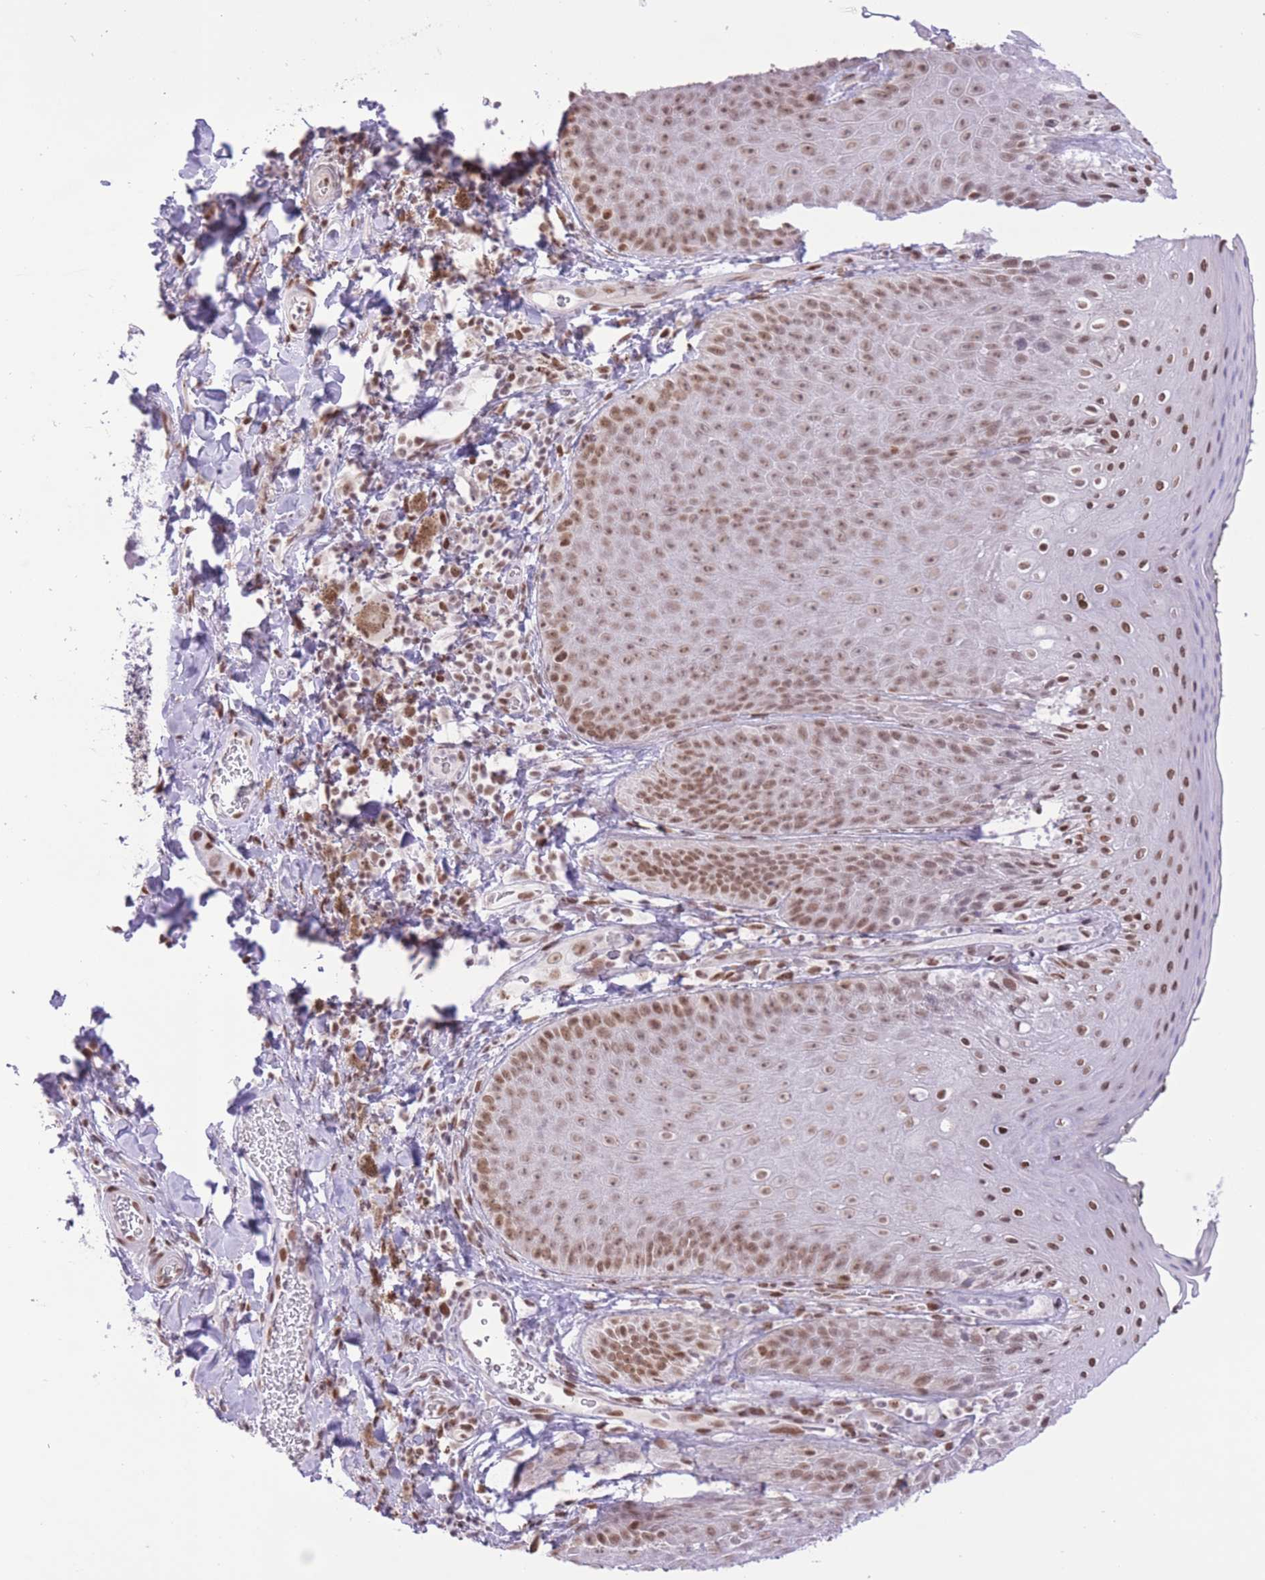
{"staining": {"intensity": "moderate", "quantity": ">75%", "location": "nuclear"}, "tissue": "skin", "cell_type": "Epidermal cells", "image_type": "normal", "snomed": [{"axis": "morphology", "description": "Normal tissue, NOS"}, {"axis": "topography", "description": "Anal"}, {"axis": "topography", "description": "Peripheral nerve tissue"}], "caption": "About >75% of epidermal cells in benign human skin reveal moderate nuclear protein staining as visualized by brown immunohistochemical staining.", "gene": "ZBED5", "patient": {"sex": "male", "age": 53}}